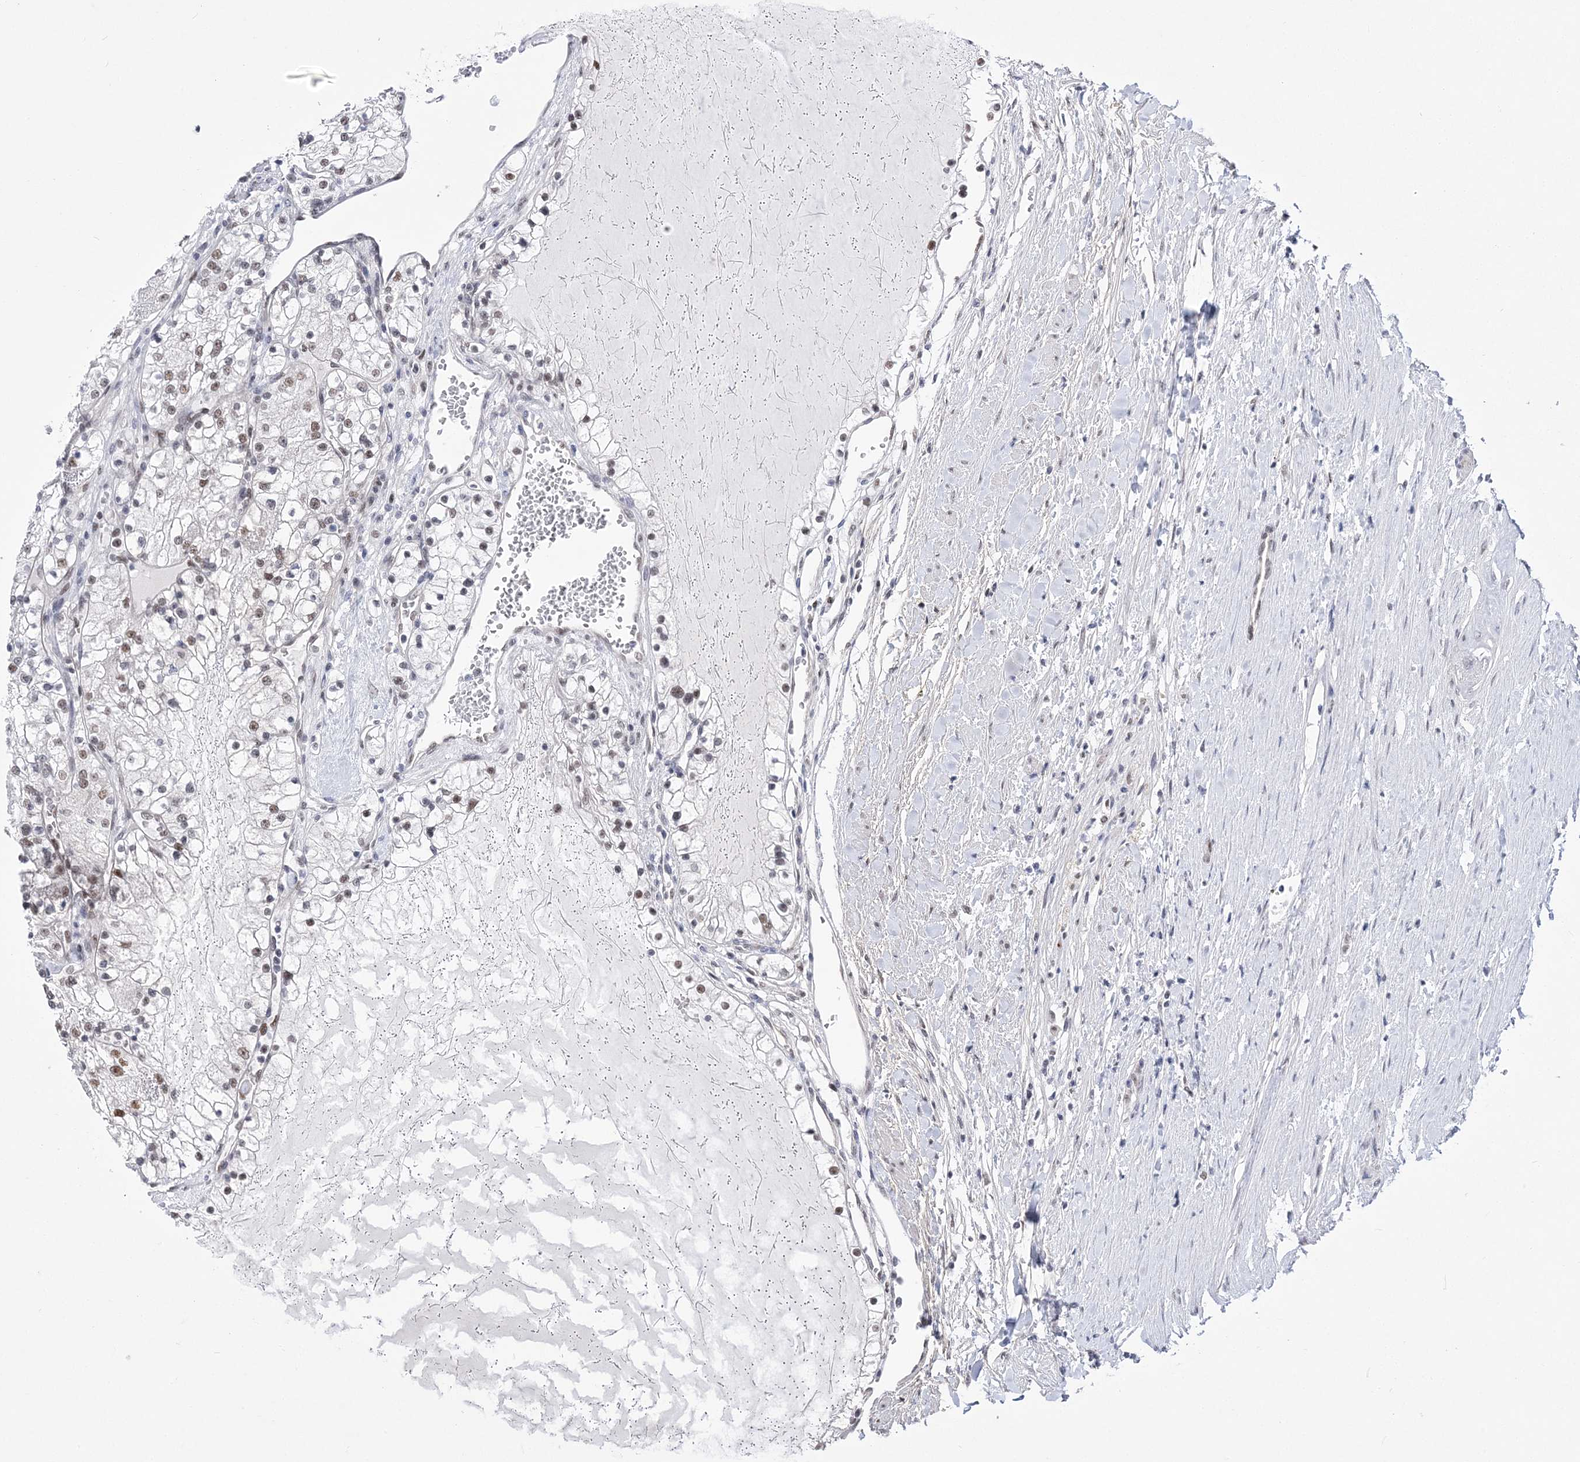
{"staining": {"intensity": "weak", "quantity": "<25%", "location": "nuclear"}, "tissue": "renal cancer", "cell_type": "Tumor cells", "image_type": "cancer", "snomed": [{"axis": "morphology", "description": "Normal tissue, NOS"}, {"axis": "morphology", "description": "Adenocarcinoma, NOS"}, {"axis": "topography", "description": "Kidney"}], "caption": "This histopathology image is of renal adenocarcinoma stained with IHC to label a protein in brown with the nuclei are counter-stained blue. There is no staining in tumor cells.", "gene": "NSUN2", "patient": {"sex": "male", "age": 68}}